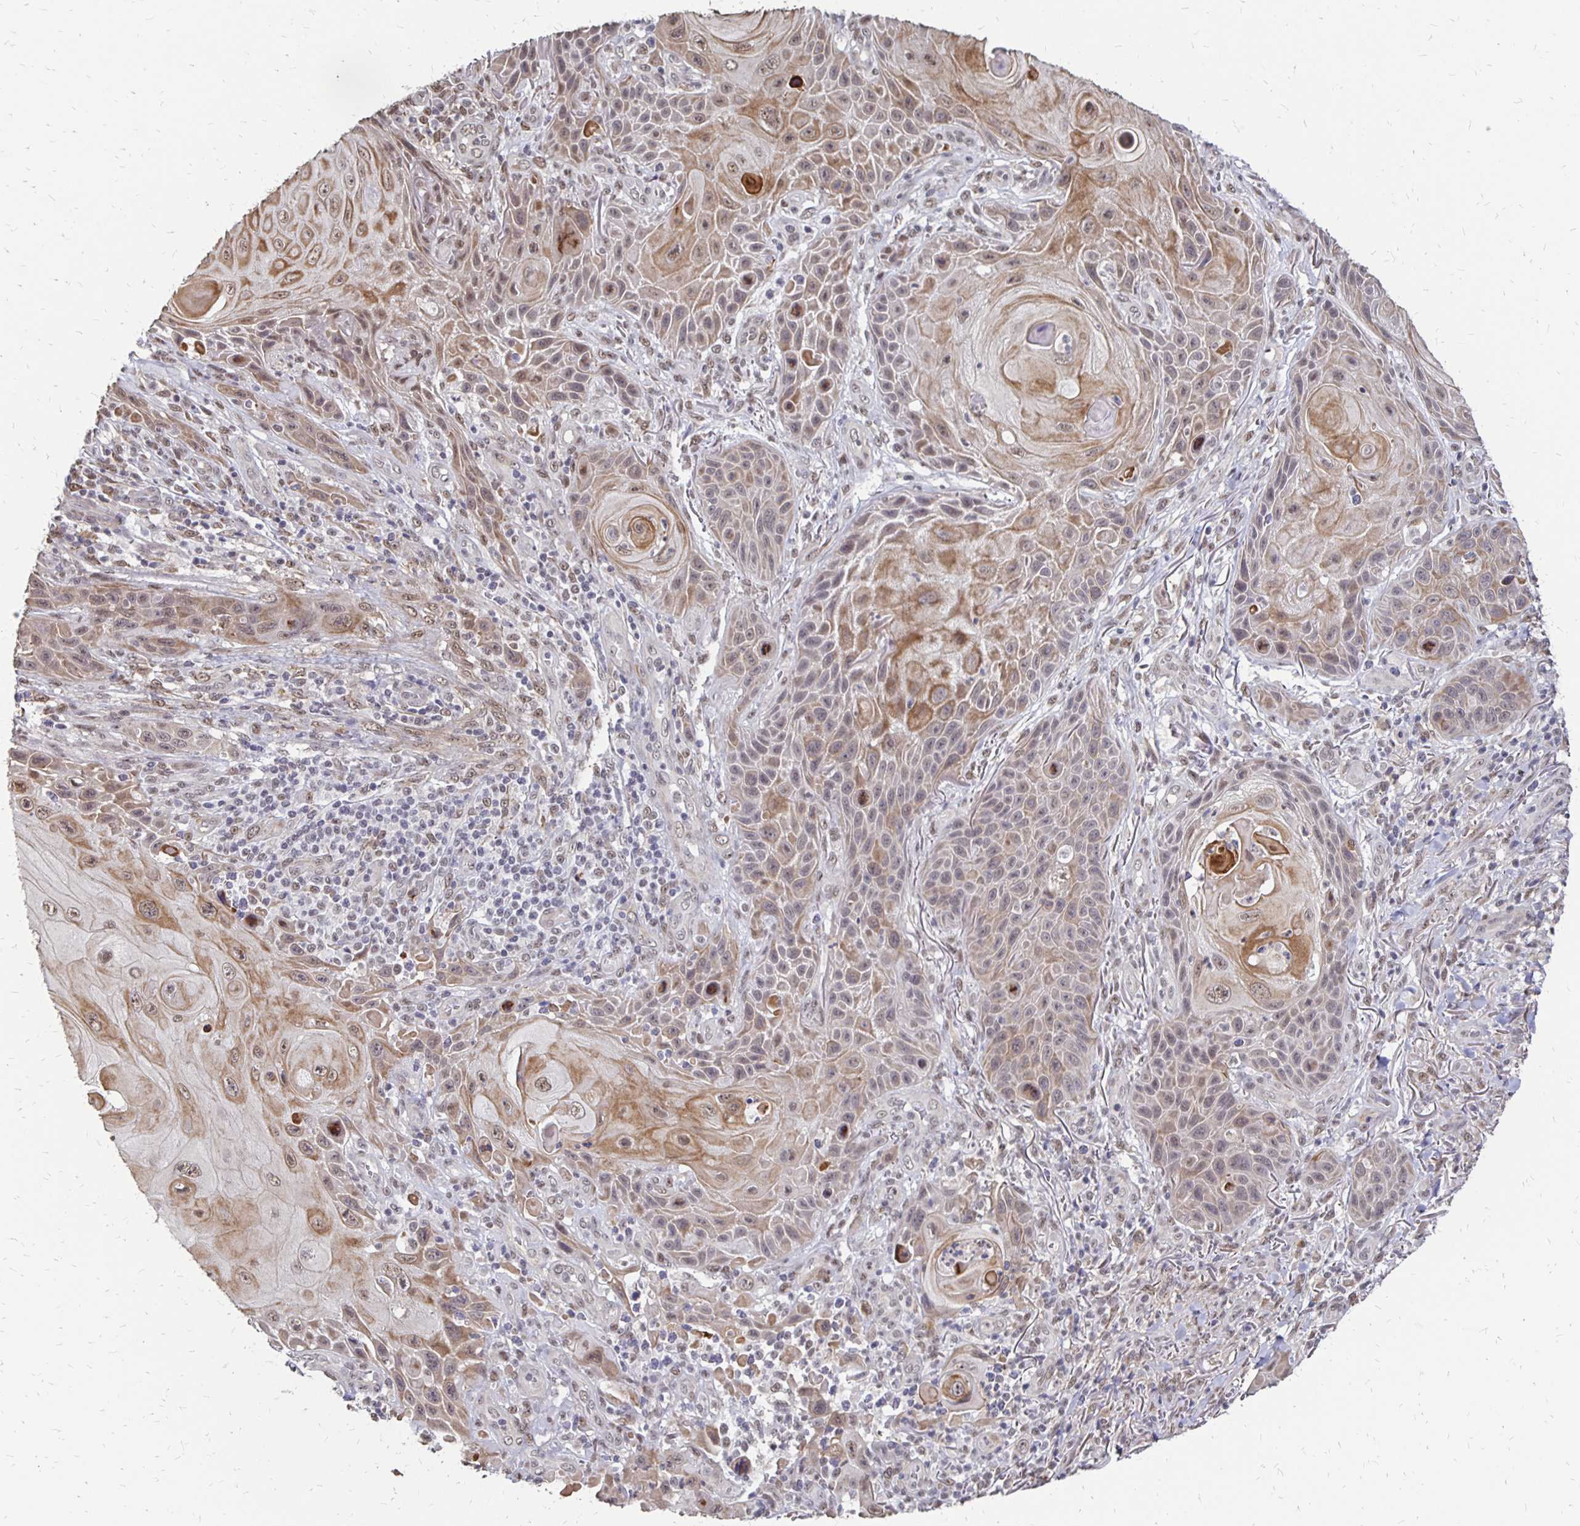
{"staining": {"intensity": "moderate", "quantity": "25%-75%", "location": "cytoplasmic/membranous,nuclear"}, "tissue": "skin cancer", "cell_type": "Tumor cells", "image_type": "cancer", "snomed": [{"axis": "morphology", "description": "Squamous cell carcinoma, NOS"}, {"axis": "topography", "description": "Skin"}], "caption": "A medium amount of moderate cytoplasmic/membranous and nuclear expression is seen in about 25%-75% of tumor cells in skin cancer (squamous cell carcinoma) tissue. Using DAB (brown) and hematoxylin (blue) stains, captured at high magnification using brightfield microscopy.", "gene": "CLASRP", "patient": {"sex": "female", "age": 94}}